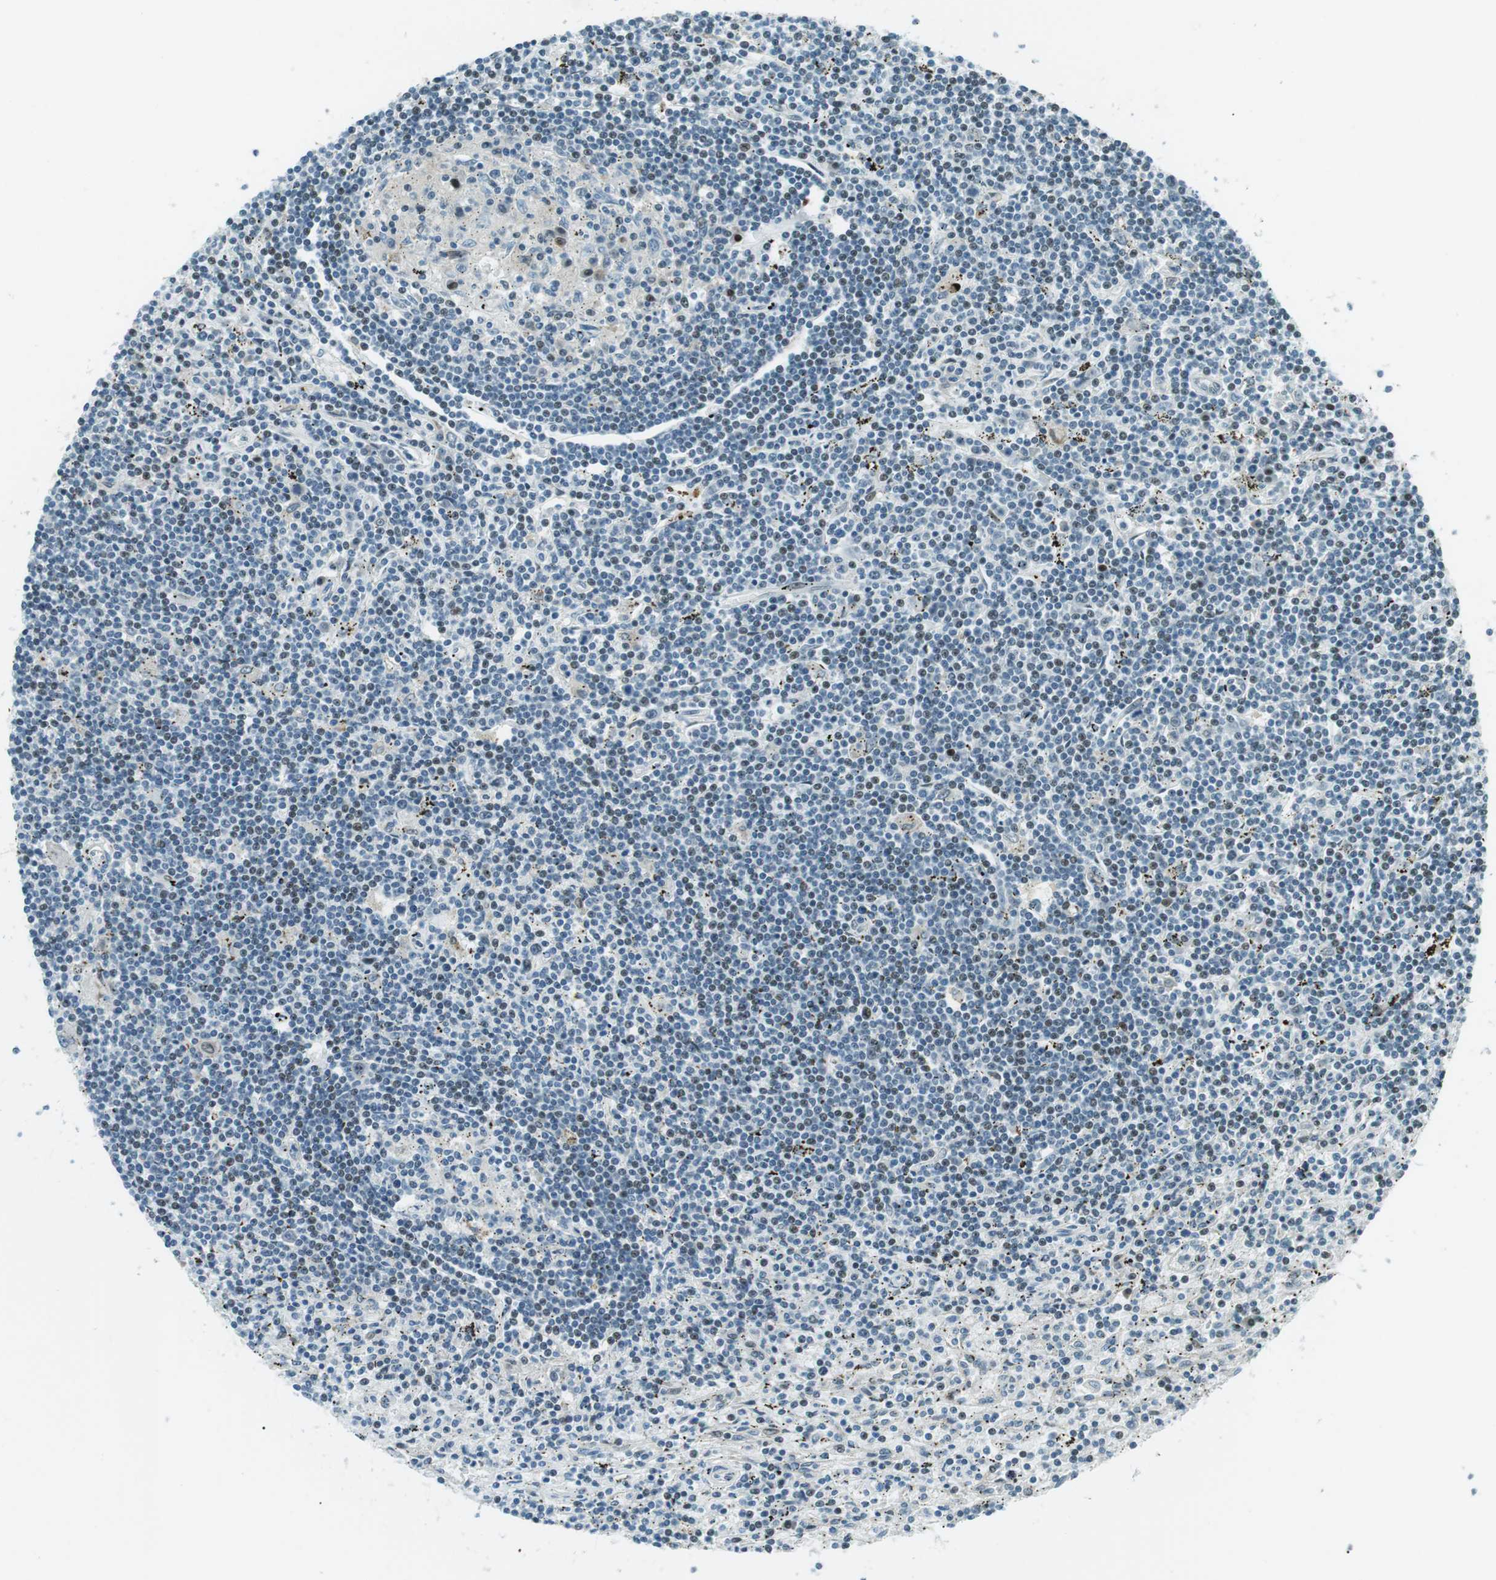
{"staining": {"intensity": "moderate", "quantity": "<25%", "location": "nuclear"}, "tissue": "lymphoma", "cell_type": "Tumor cells", "image_type": "cancer", "snomed": [{"axis": "morphology", "description": "Malignant lymphoma, non-Hodgkin's type, Low grade"}, {"axis": "topography", "description": "Spleen"}], "caption": "IHC micrograph of low-grade malignant lymphoma, non-Hodgkin's type stained for a protein (brown), which displays low levels of moderate nuclear positivity in approximately <25% of tumor cells.", "gene": "PJA1", "patient": {"sex": "male", "age": 76}}